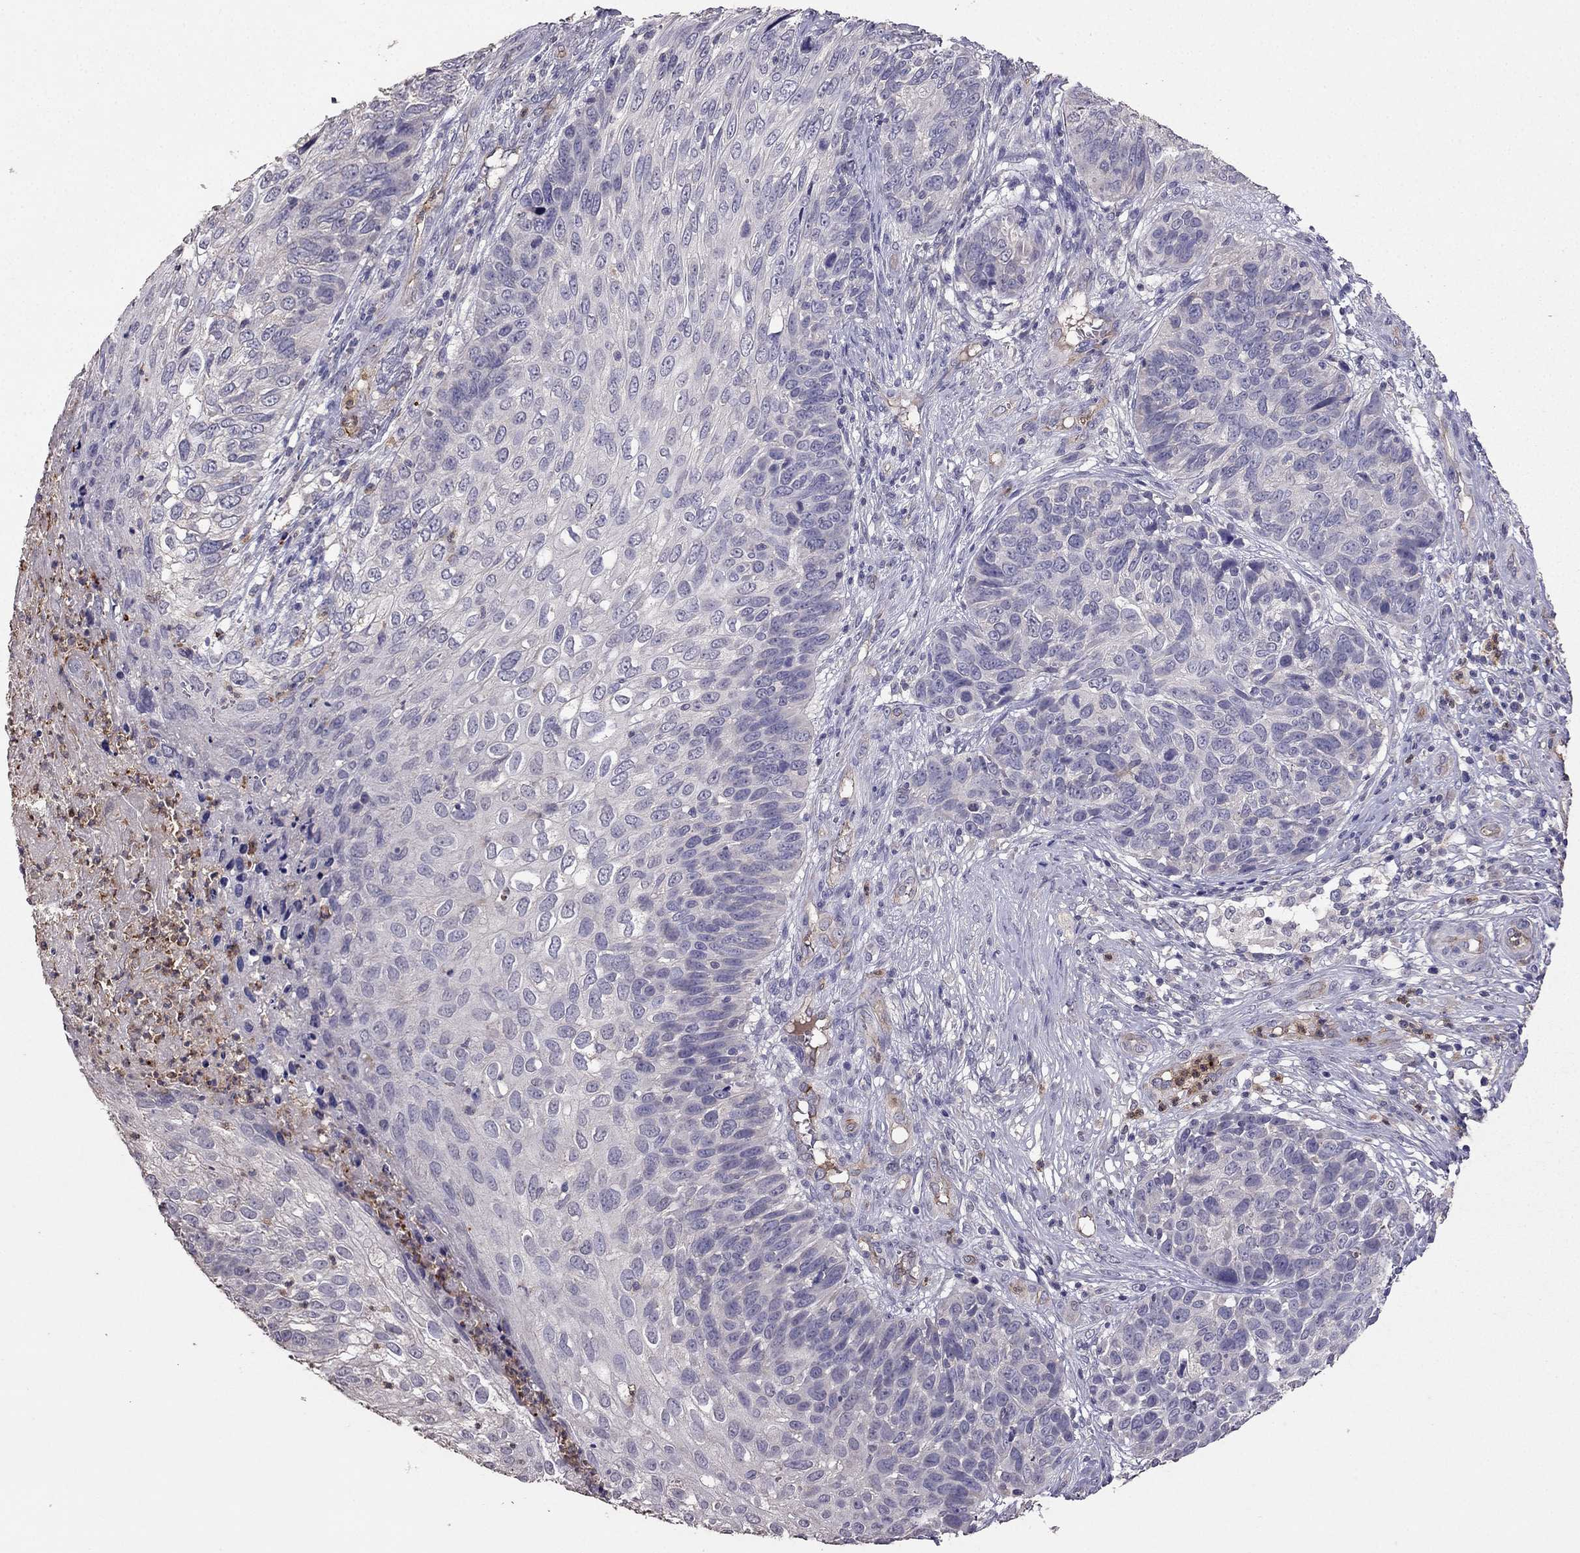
{"staining": {"intensity": "negative", "quantity": "none", "location": "none"}, "tissue": "skin cancer", "cell_type": "Tumor cells", "image_type": "cancer", "snomed": [{"axis": "morphology", "description": "Squamous cell carcinoma, NOS"}, {"axis": "topography", "description": "Skin"}], "caption": "Skin cancer was stained to show a protein in brown. There is no significant expression in tumor cells.", "gene": "RFLNB", "patient": {"sex": "male", "age": 92}}